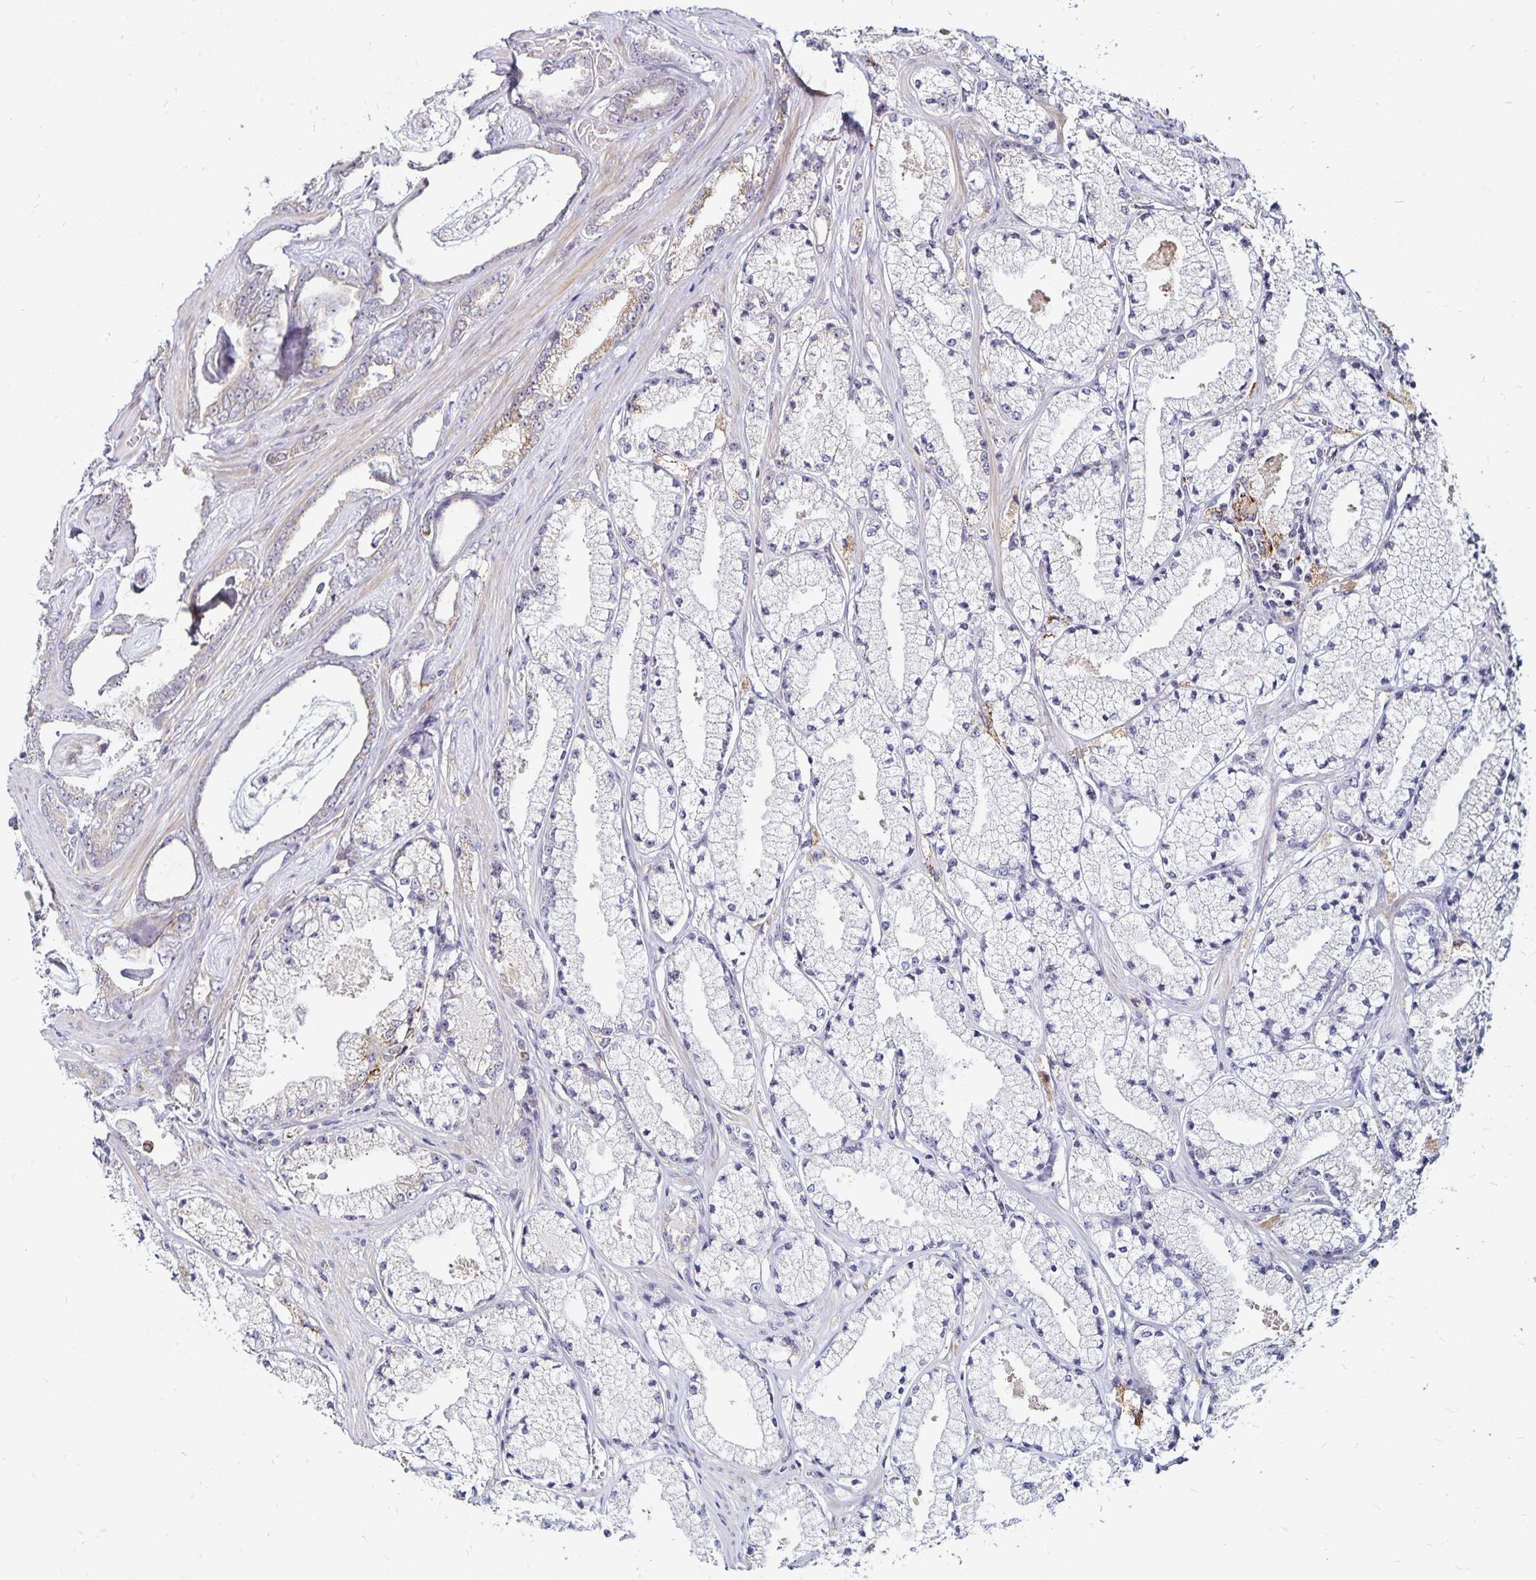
{"staining": {"intensity": "weak", "quantity": "25%-75%", "location": "cytoplasmic/membranous"}, "tissue": "prostate cancer", "cell_type": "Tumor cells", "image_type": "cancer", "snomed": [{"axis": "morphology", "description": "Adenocarcinoma, High grade"}, {"axis": "topography", "description": "Prostate"}], "caption": "Tumor cells demonstrate weak cytoplasmic/membranous expression in approximately 25%-75% of cells in prostate cancer.", "gene": "CYP27A1", "patient": {"sex": "male", "age": 63}}